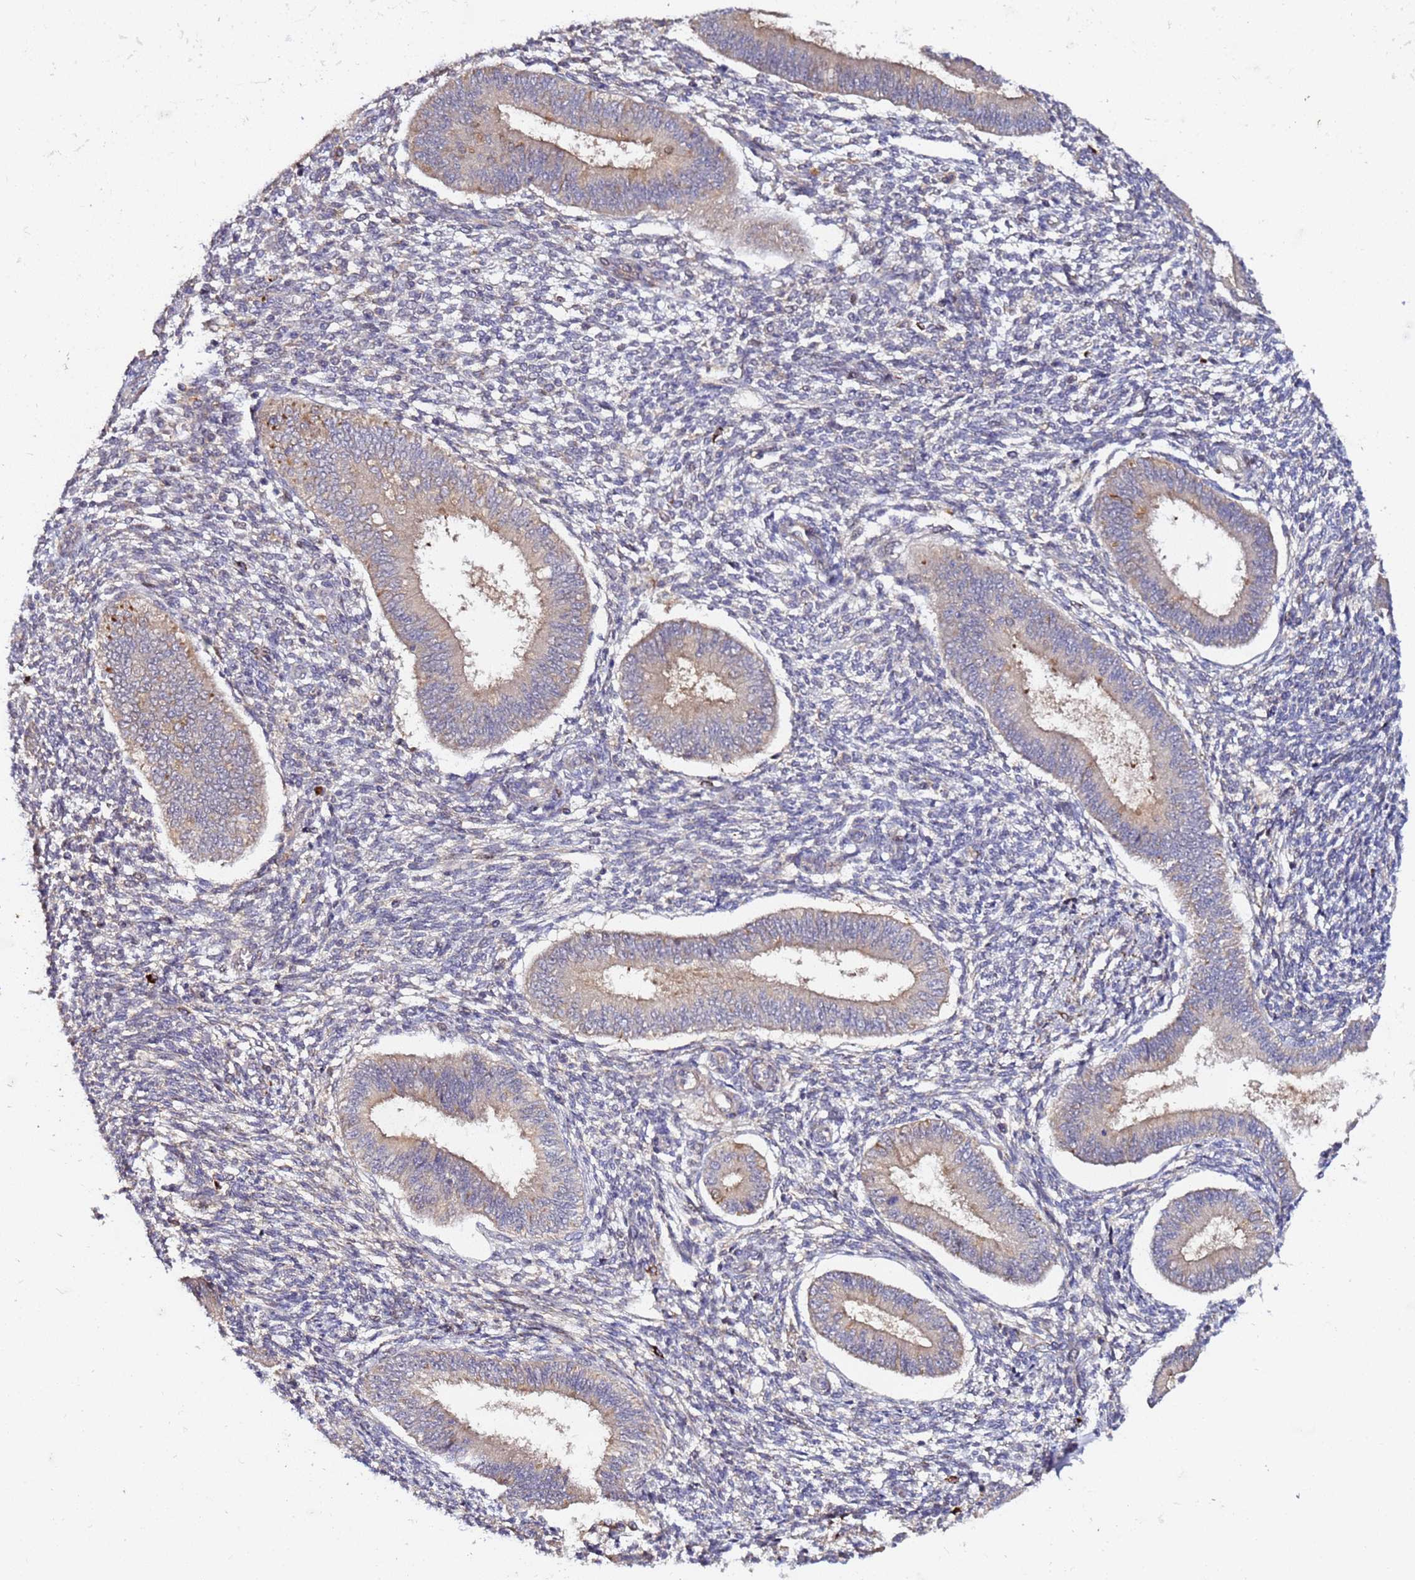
{"staining": {"intensity": "weak", "quantity": "<25%", "location": "cytoplasmic/membranous"}, "tissue": "endometrium", "cell_type": "Cells in endometrial stroma", "image_type": "normal", "snomed": [{"axis": "morphology", "description": "Normal tissue, NOS"}, {"axis": "topography", "description": "Uterus"}, {"axis": "topography", "description": "Endometrium"}], "caption": "This histopathology image is of unremarkable endometrium stained with immunohistochemistry to label a protein in brown with the nuclei are counter-stained blue. There is no positivity in cells in endometrial stroma.", "gene": "PLXDC2", "patient": {"sex": "female", "age": 48}}